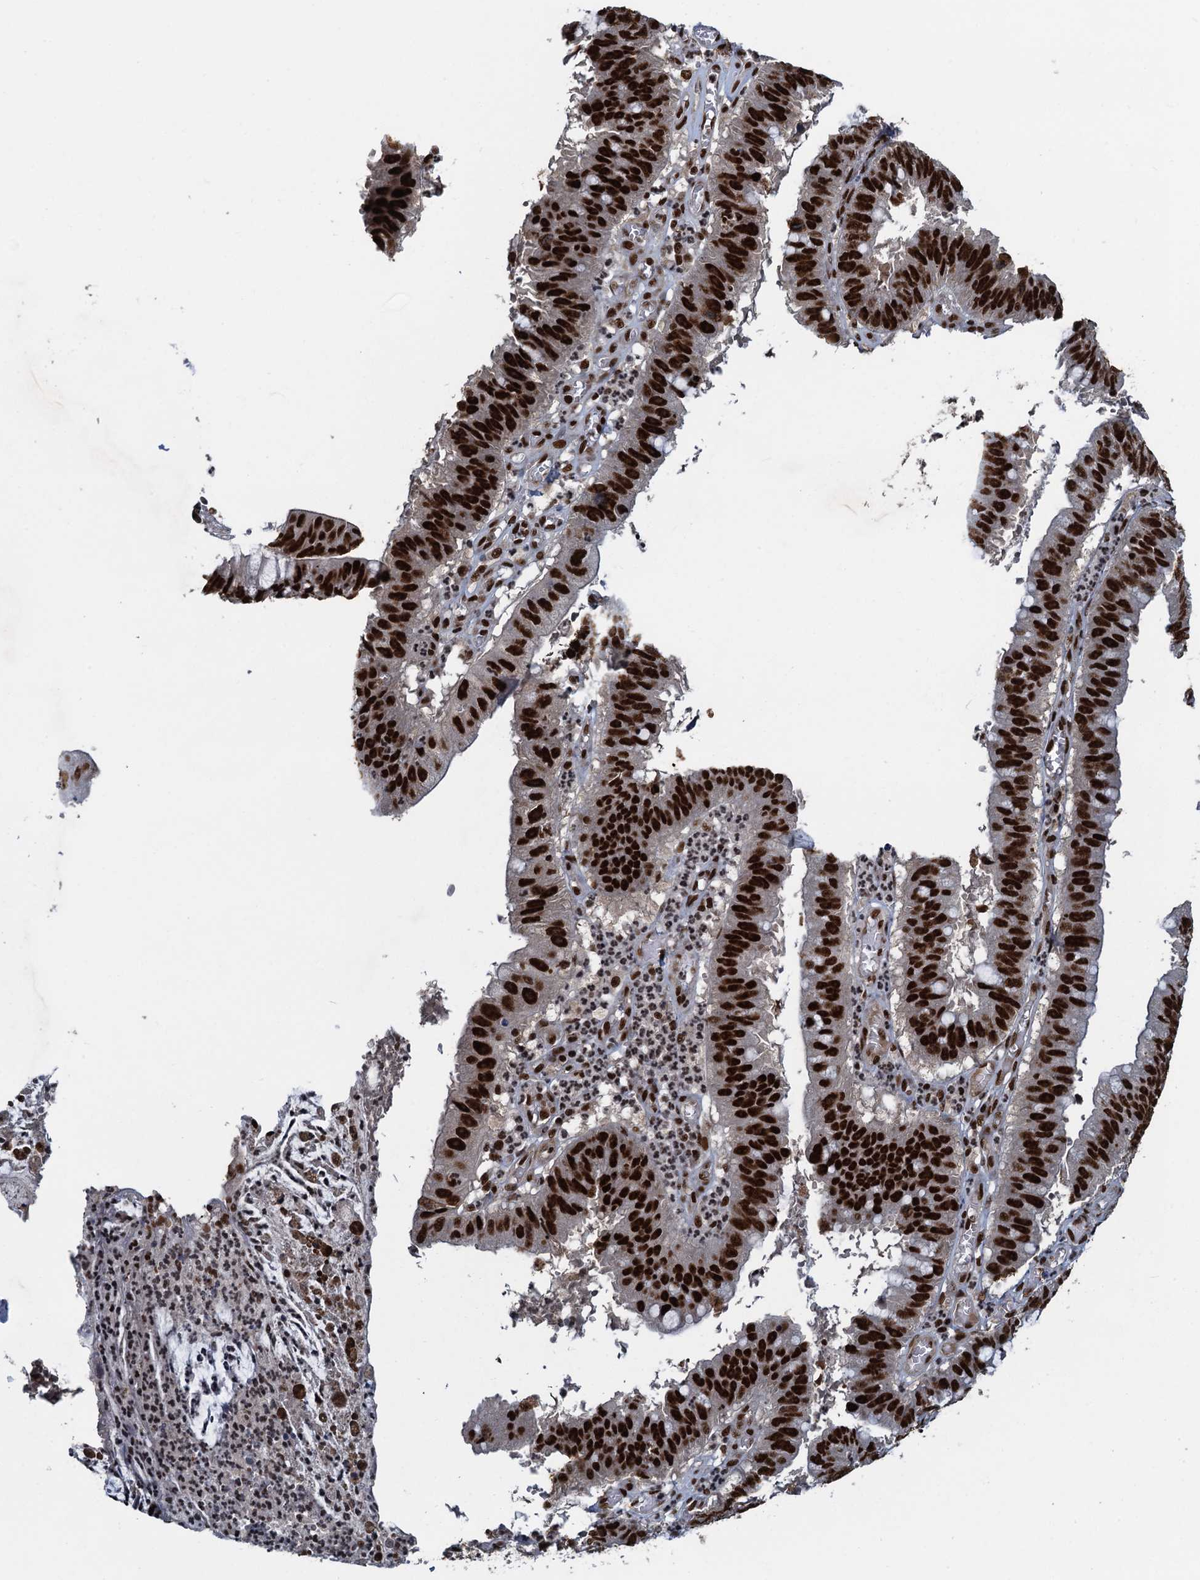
{"staining": {"intensity": "strong", "quantity": ">75%", "location": "nuclear"}, "tissue": "stomach cancer", "cell_type": "Tumor cells", "image_type": "cancer", "snomed": [{"axis": "morphology", "description": "Adenocarcinoma, NOS"}, {"axis": "topography", "description": "Stomach"}], "caption": "Brown immunohistochemical staining in human adenocarcinoma (stomach) shows strong nuclear positivity in about >75% of tumor cells.", "gene": "ZC3H18", "patient": {"sex": "male", "age": 59}}